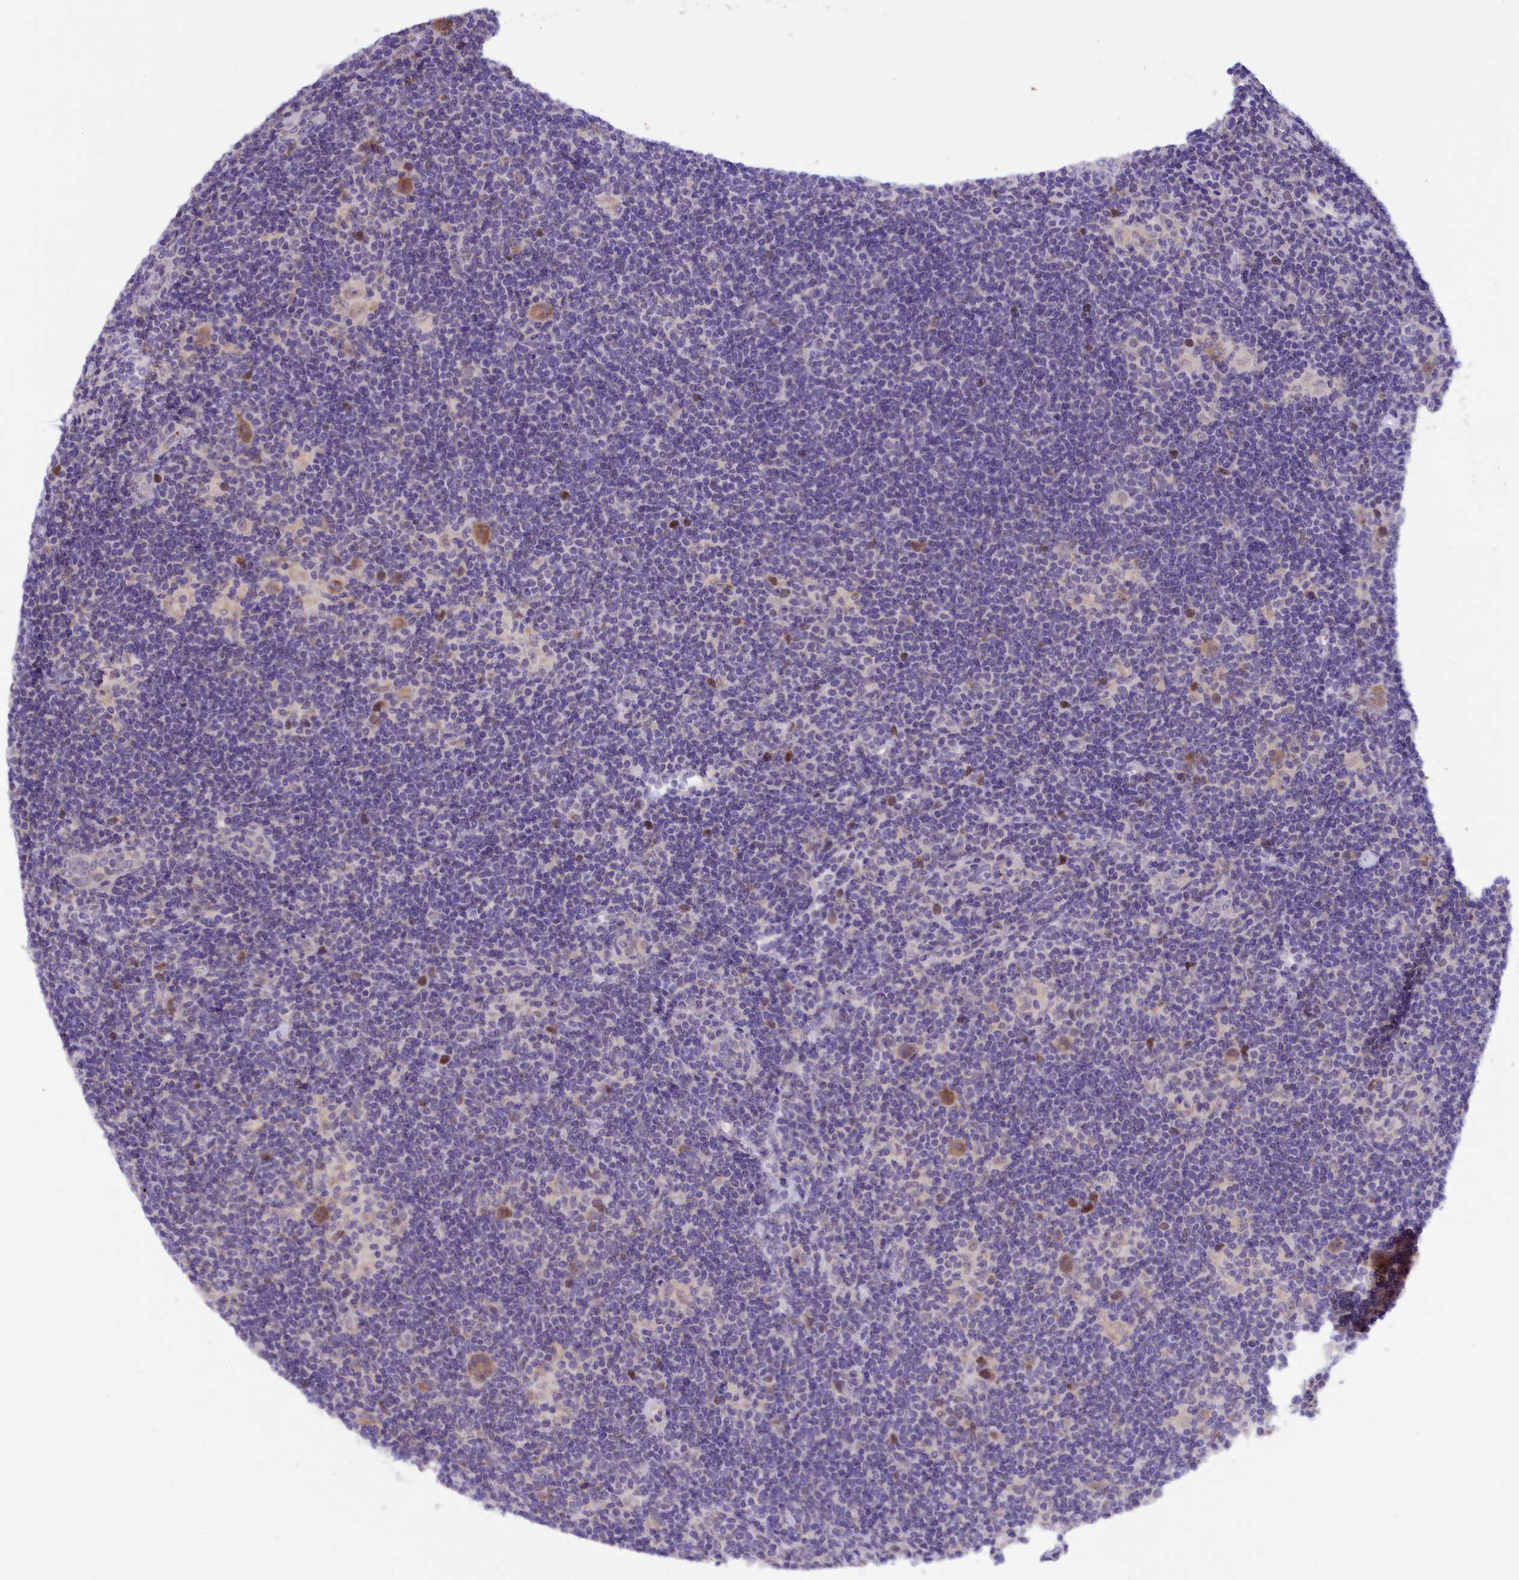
{"staining": {"intensity": "moderate", "quantity": "25%-75%", "location": "cytoplasmic/membranous,nuclear"}, "tissue": "lymphoma", "cell_type": "Tumor cells", "image_type": "cancer", "snomed": [{"axis": "morphology", "description": "Hodgkin's disease, NOS"}, {"axis": "topography", "description": "Lymph node"}], "caption": "Human Hodgkin's disease stained with a protein marker shows moderate staining in tumor cells.", "gene": "PKIA", "patient": {"sex": "female", "age": 57}}